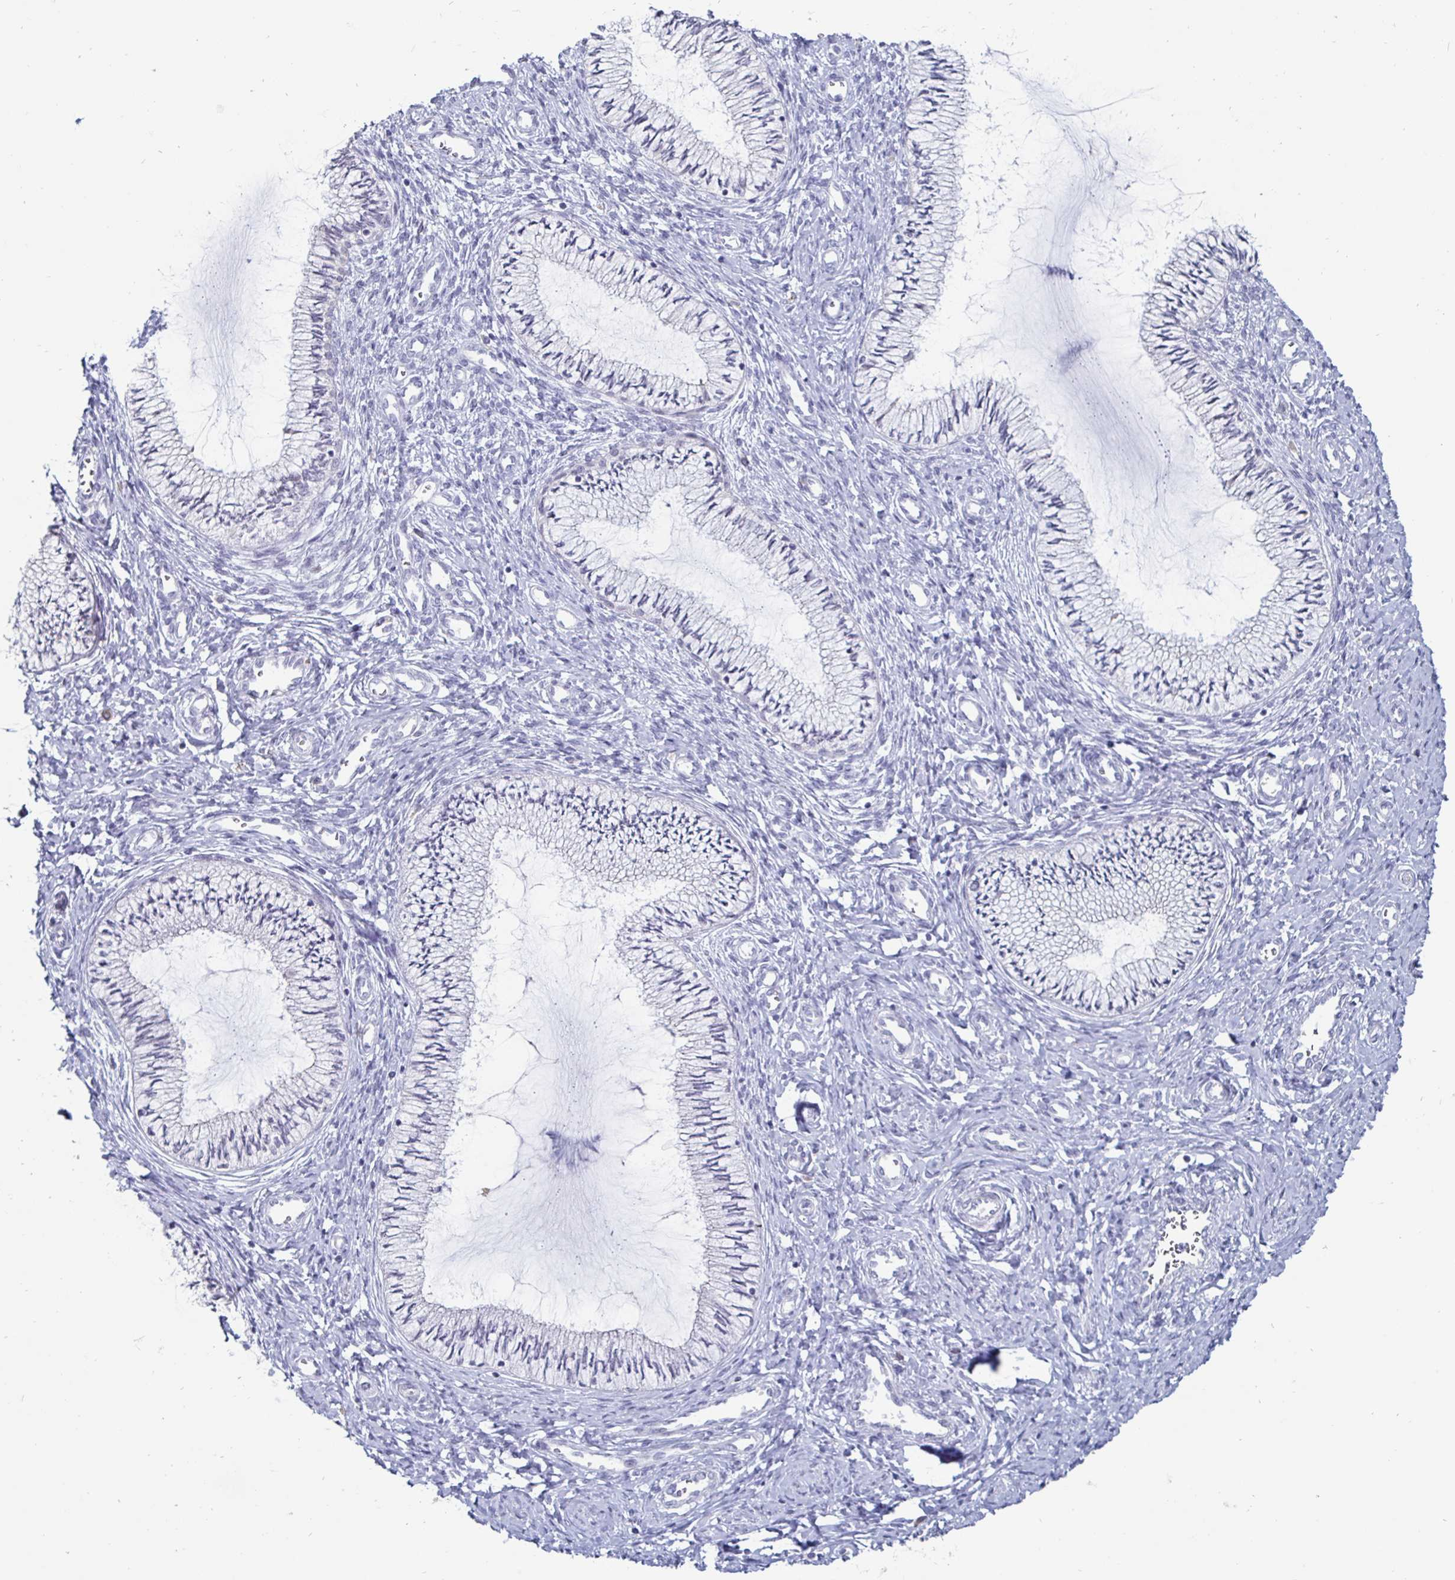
{"staining": {"intensity": "negative", "quantity": "none", "location": "none"}, "tissue": "cervix", "cell_type": "Glandular cells", "image_type": "normal", "snomed": [{"axis": "morphology", "description": "Normal tissue, NOS"}, {"axis": "topography", "description": "Cervix"}], "caption": "The micrograph reveals no staining of glandular cells in benign cervix.", "gene": "OOSP2", "patient": {"sex": "female", "age": 24}}